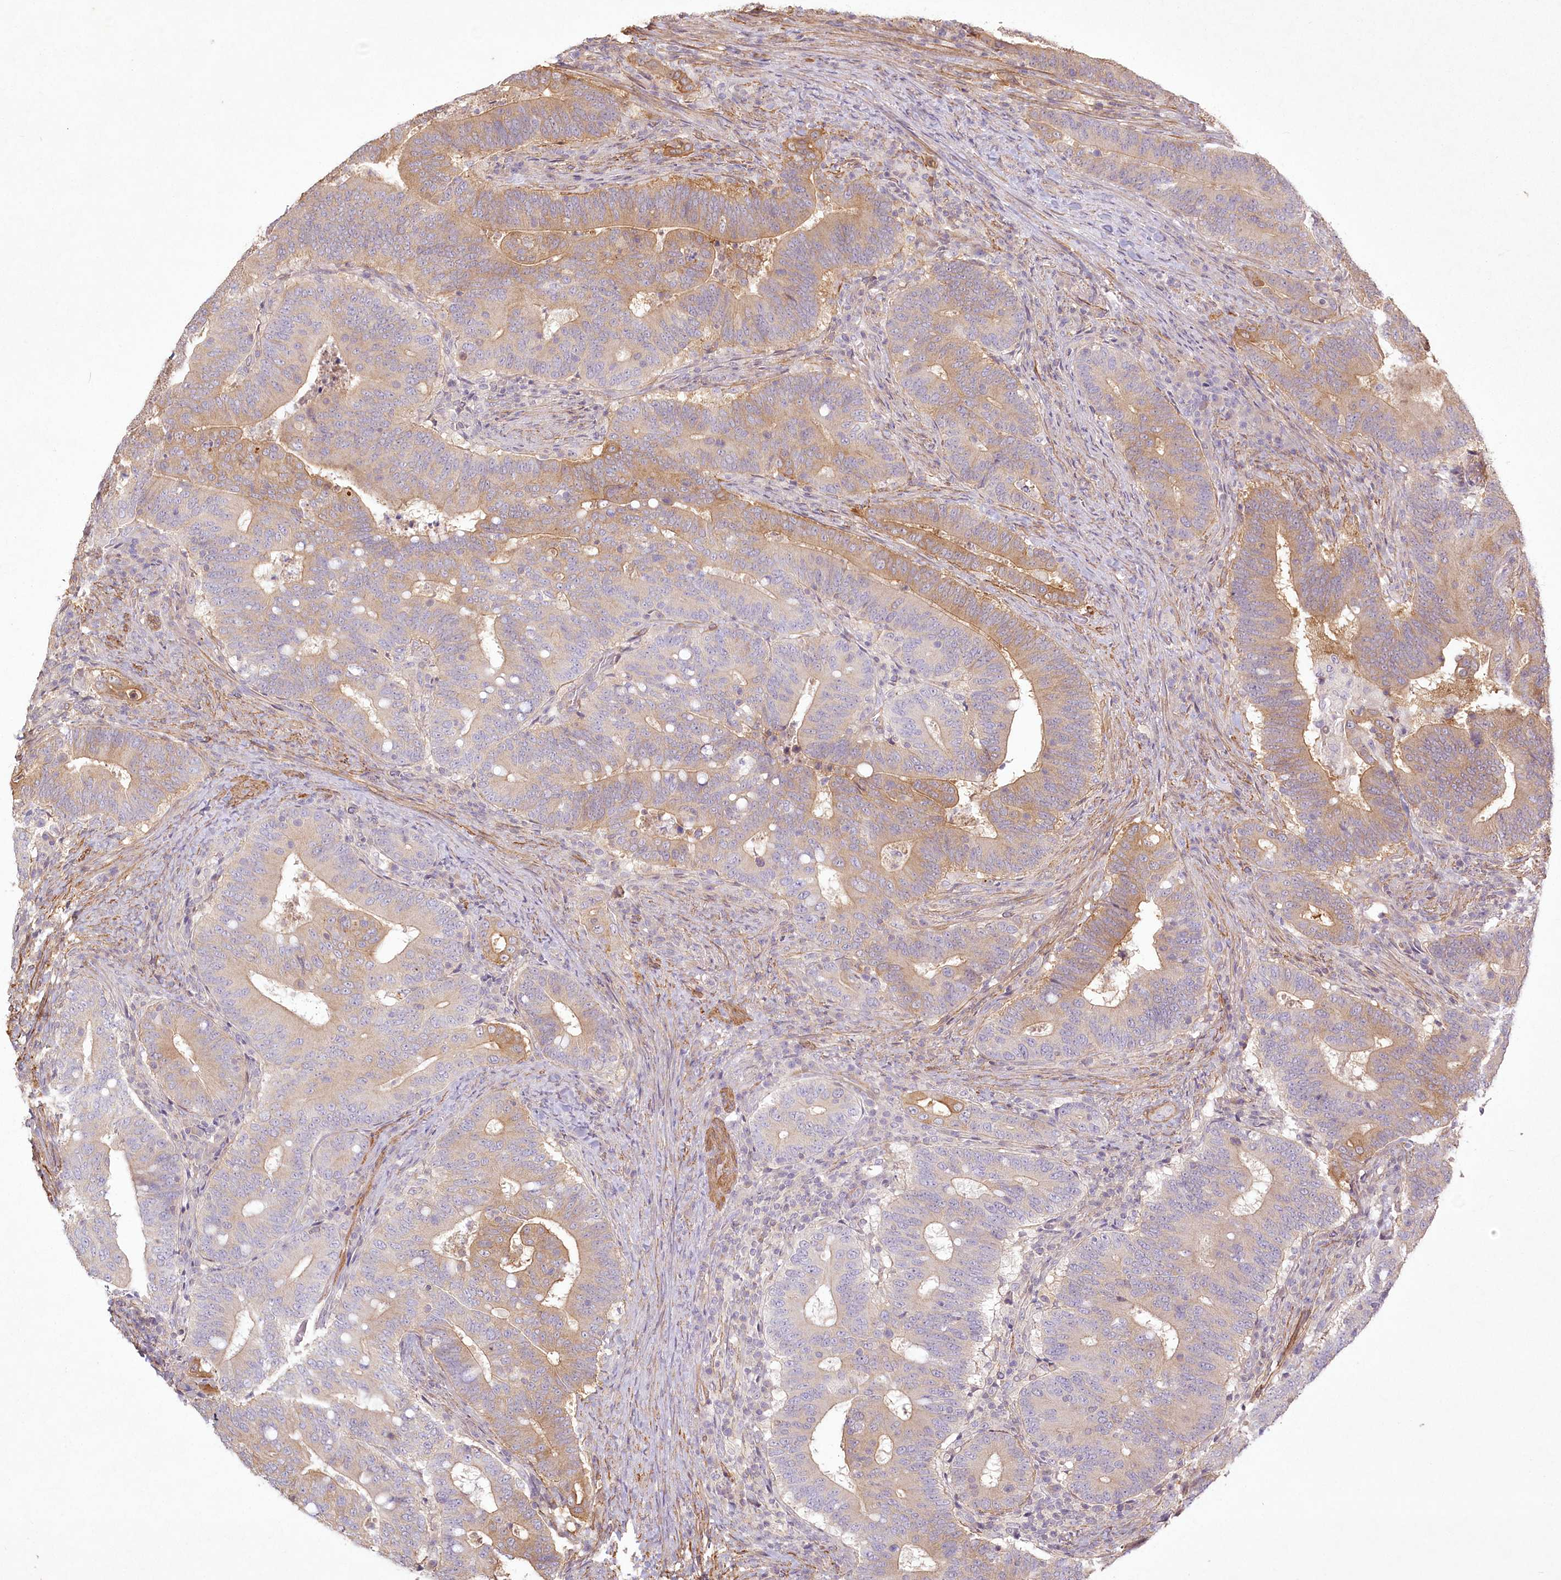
{"staining": {"intensity": "moderate", "quantity": "25%-75%", "location": "cytoplasmic/membranous"}, "tissue": "colorectal cancer", "cell_type": "Tumor cells", "image_type": "cancer", "snomed": [{"axis": "morphology", "description": "Adenocarcinoma, NOS"}, {"axis": "topography", "description": "Colon"}], "caption": "Immunohistochemistry staining of colorectal cancer, which shows medium levels of moderate cytoplasmic/membranous staining in about 25%-75% of tumor cells indicating moderate cytoplasmic/membranous protein staining. The staining was performed using DAB (brown) for protein detection and nuclei were counterstained in hematoxylin (blue).", "gene": "INPP4B", "patient": {"sex": "female", "age": 66}}